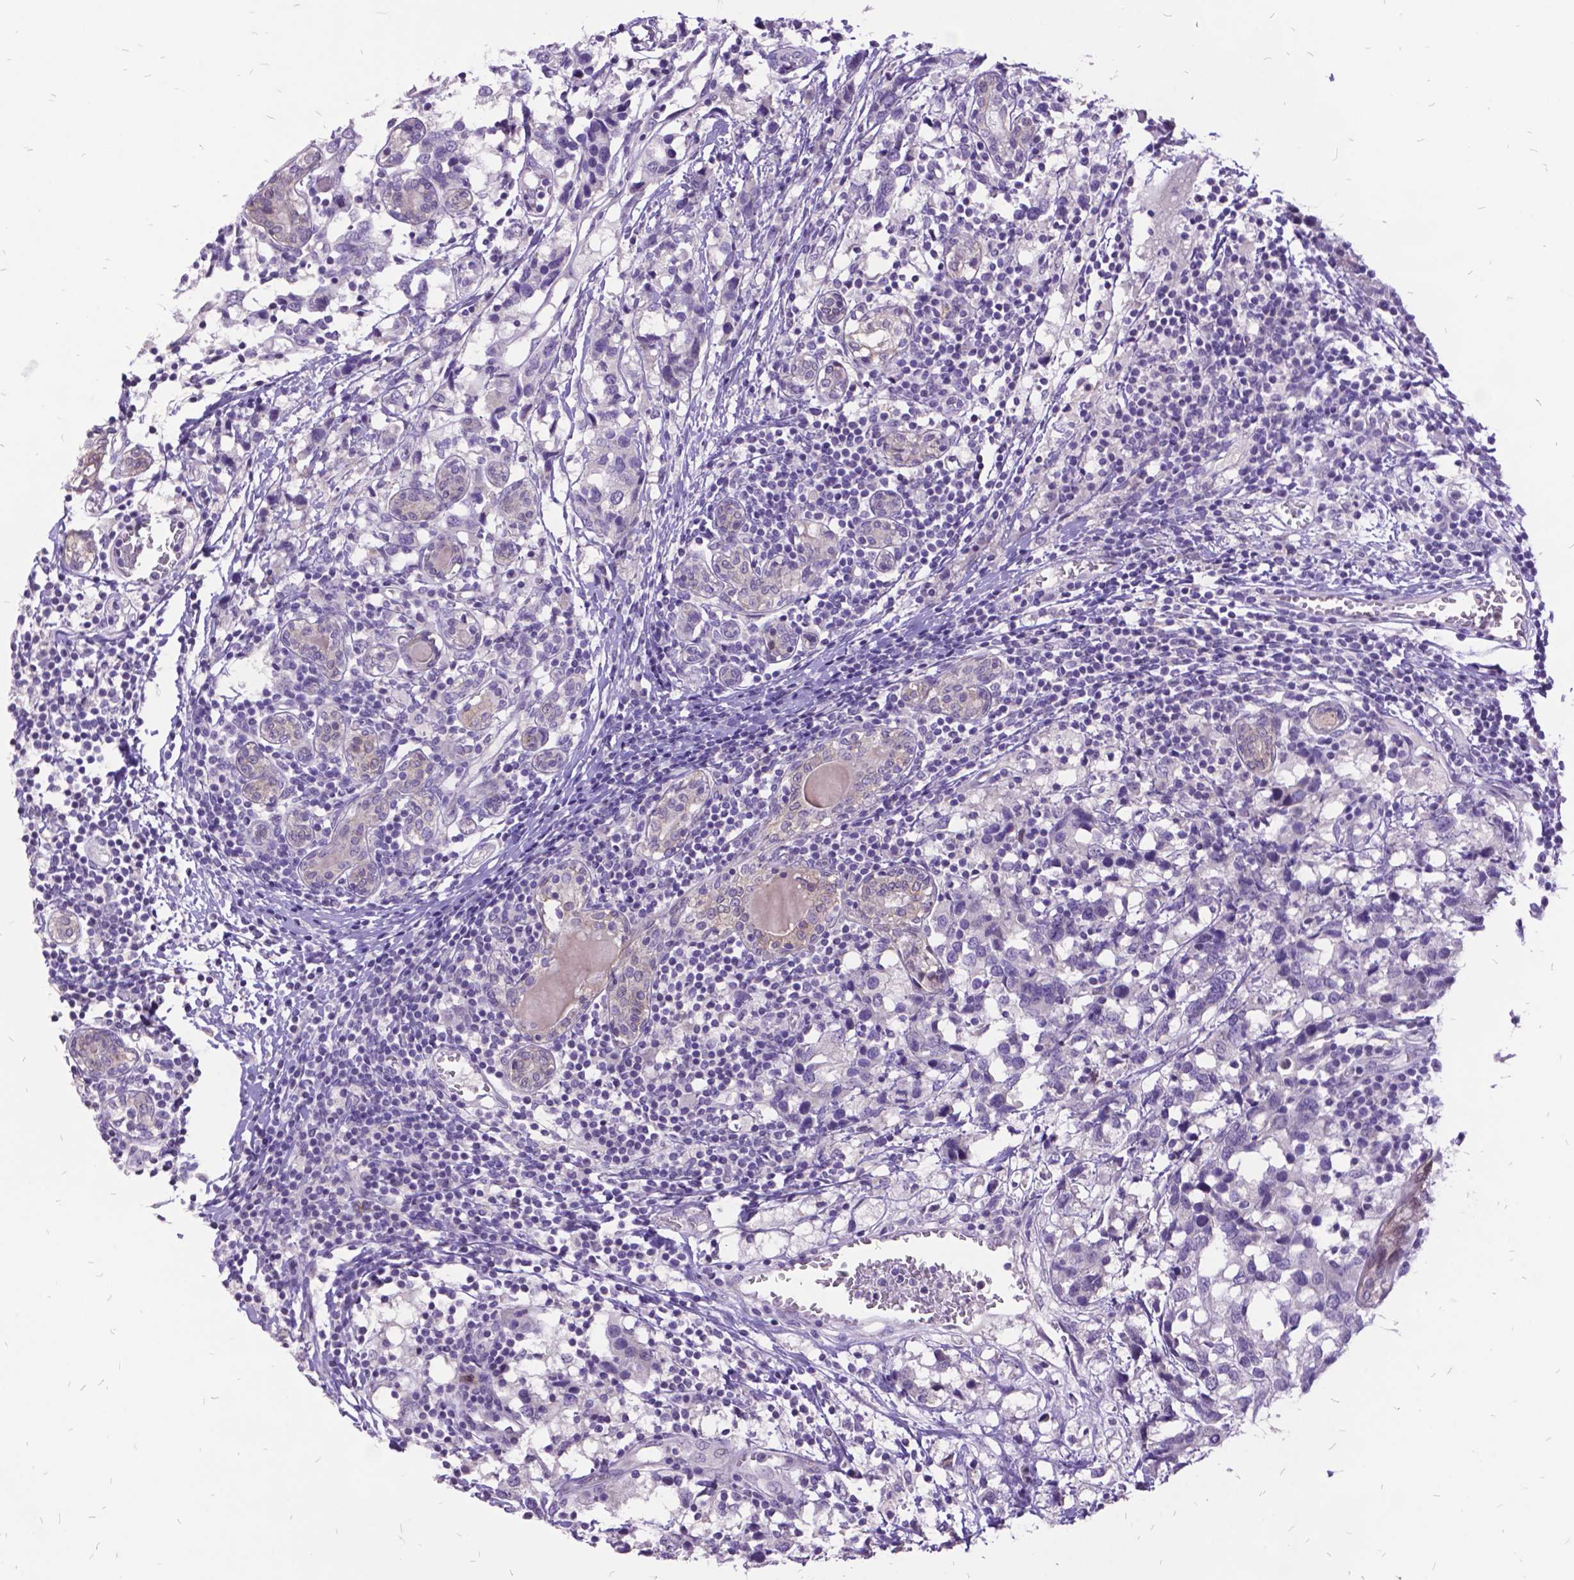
{"staining": {"intensity": "negative", "quantity": "none", "location": "none"}, "tissue": "breast cancer", "cell_type": "Tumor cells", "image_type": "cancer", "snomed": [{"axis": "morphology", "description": "Lobular carcinoma"}, {"axis": "topography", "description": "Breast"}], "caption": "Immunohistochemistry micrograph of neoplastic tissue: lobular carcinoma (breast) stained with DAB shows no significant protein expression in tumor cells.", "gene": "ITGB6", "patient": {"sex": "female", "age": 59}}